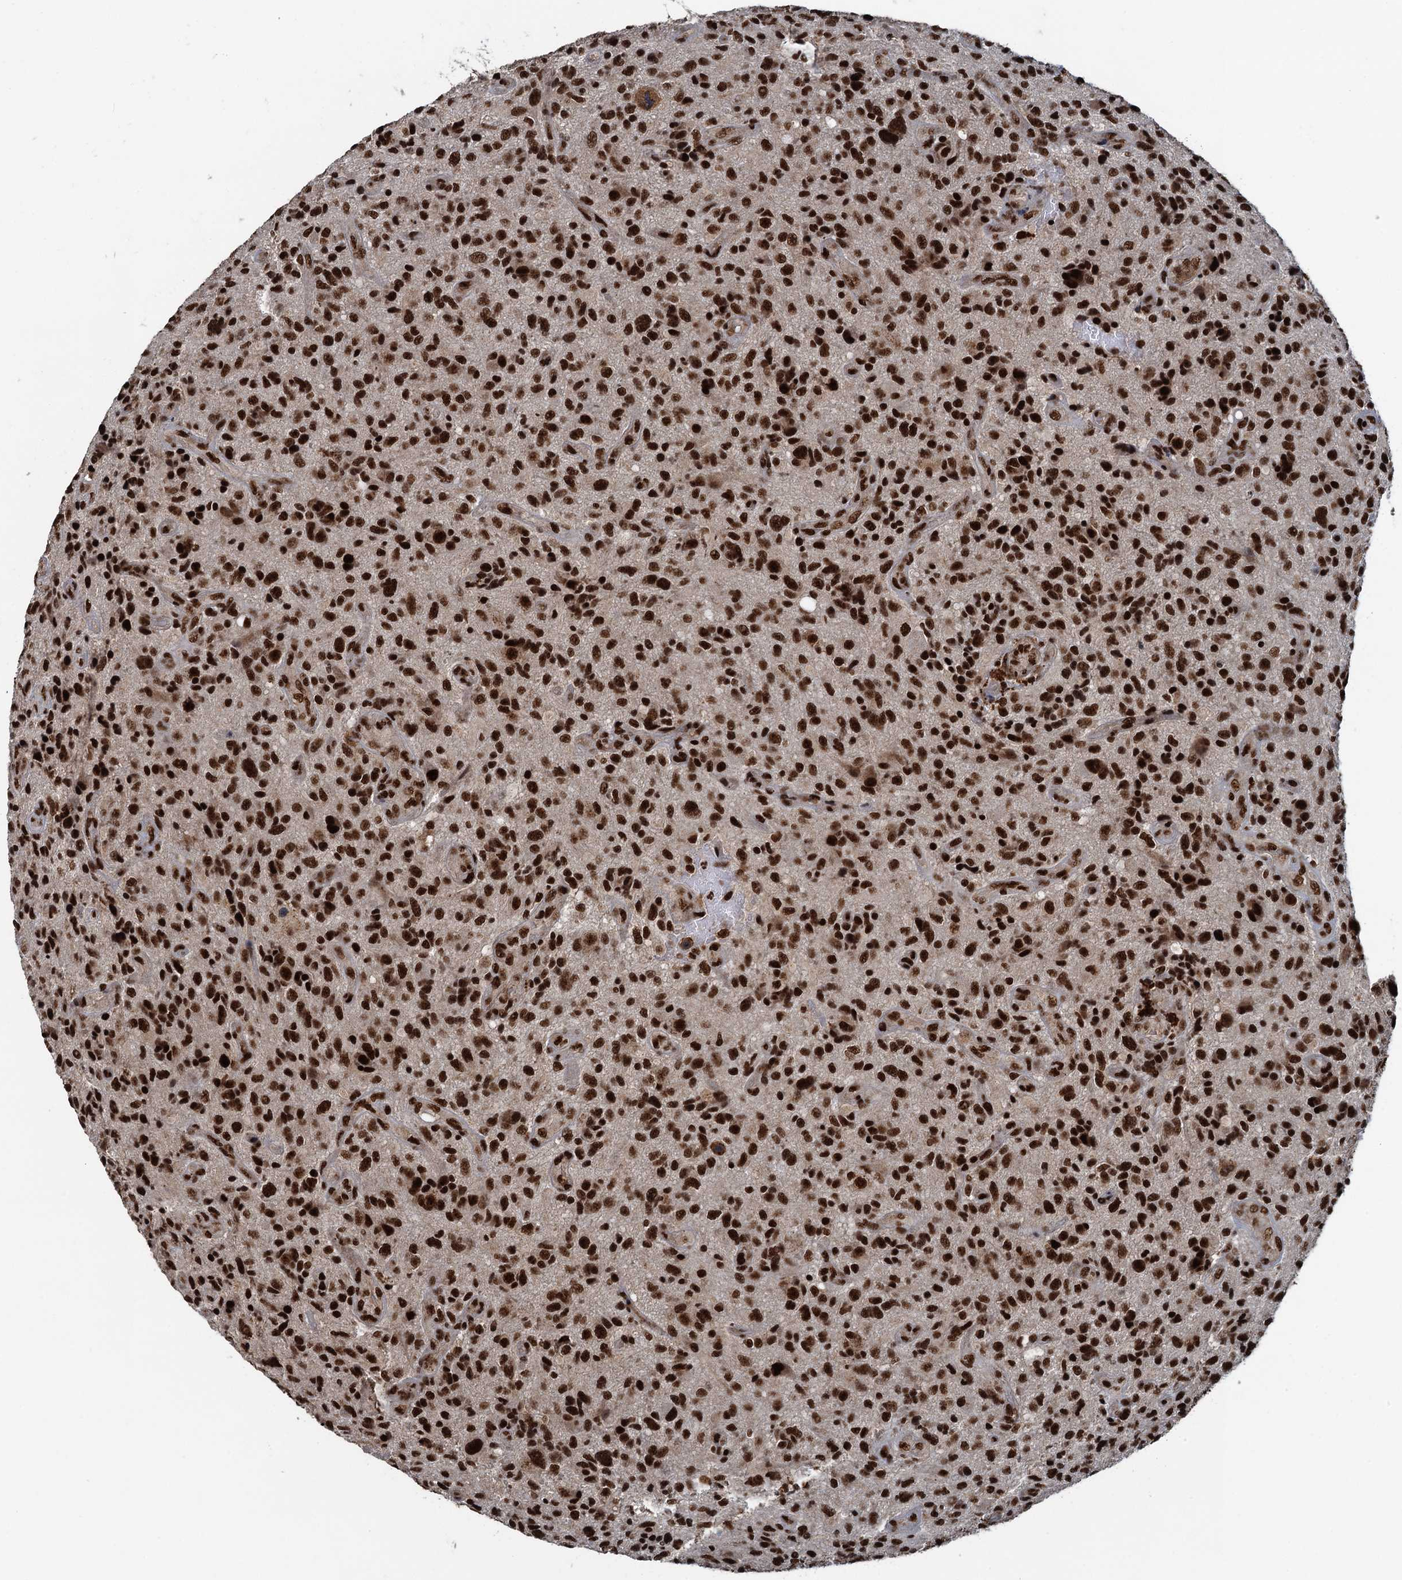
{"staining": {"intensity": "strong", "quantity": ">75%", "location": "nuclear"}, "tissue": "glioma", "cell_type": "Tumor cells", "image_type": "cancer", "snomed": [{"axis": "morphology", "description": "Glioma, malignant, High grade"}, {"axis": "topography", "description": "Brain"}], "caption": "IHC image of neoplastic tissue: glioma stained using immunohistochemistry shows high levels of strong protein expression localized specifically in the nuclear of tumor cells, appearing as a nuclear brown color.", "gene": "ZC3H18", "patient": {"sex": "male", "age": 47}}